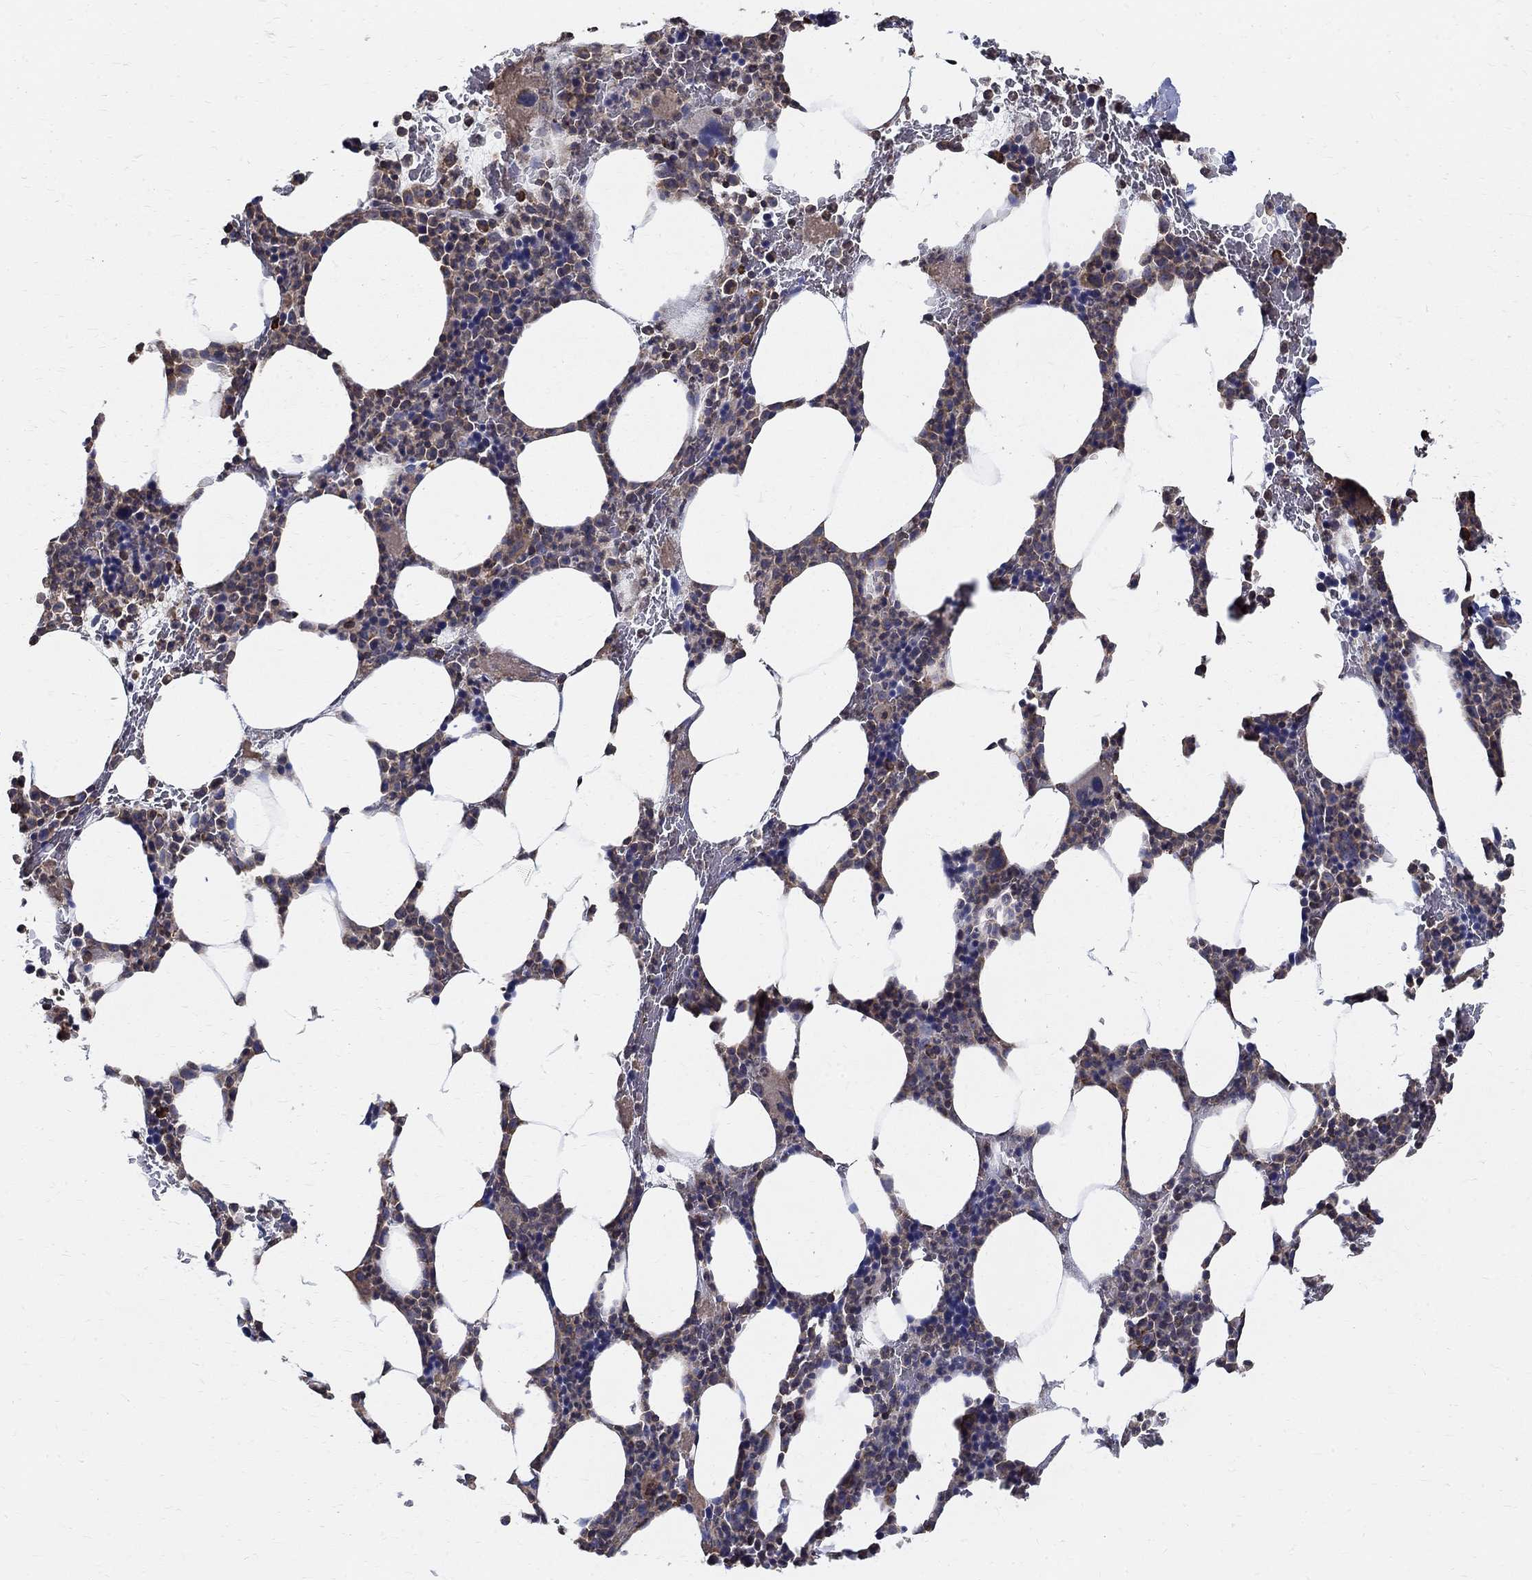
{"staining": {"intensity": "moderate", "quantity": "25%-75%", "location": "cytoplasmic/membranous"}, "tissue": "bone marrow", "cell_type": "Hematopoietic cells", "image_type": "normal", "snomed": [{"axis": "morphology", "description": "Normal tissue, NOS"}, {"axis": "topography", "description": "Bone marrow"}], "caption": "Moderate cytoplasmic/membranous protein positivity is seen in about 25%-75% of hematopoietic cells in bone marrow. (Brightfield microscopy of DAB IHC at high magnification).", "gene": "AGAP2", "patient": {"sex": "male", "age": 83}}